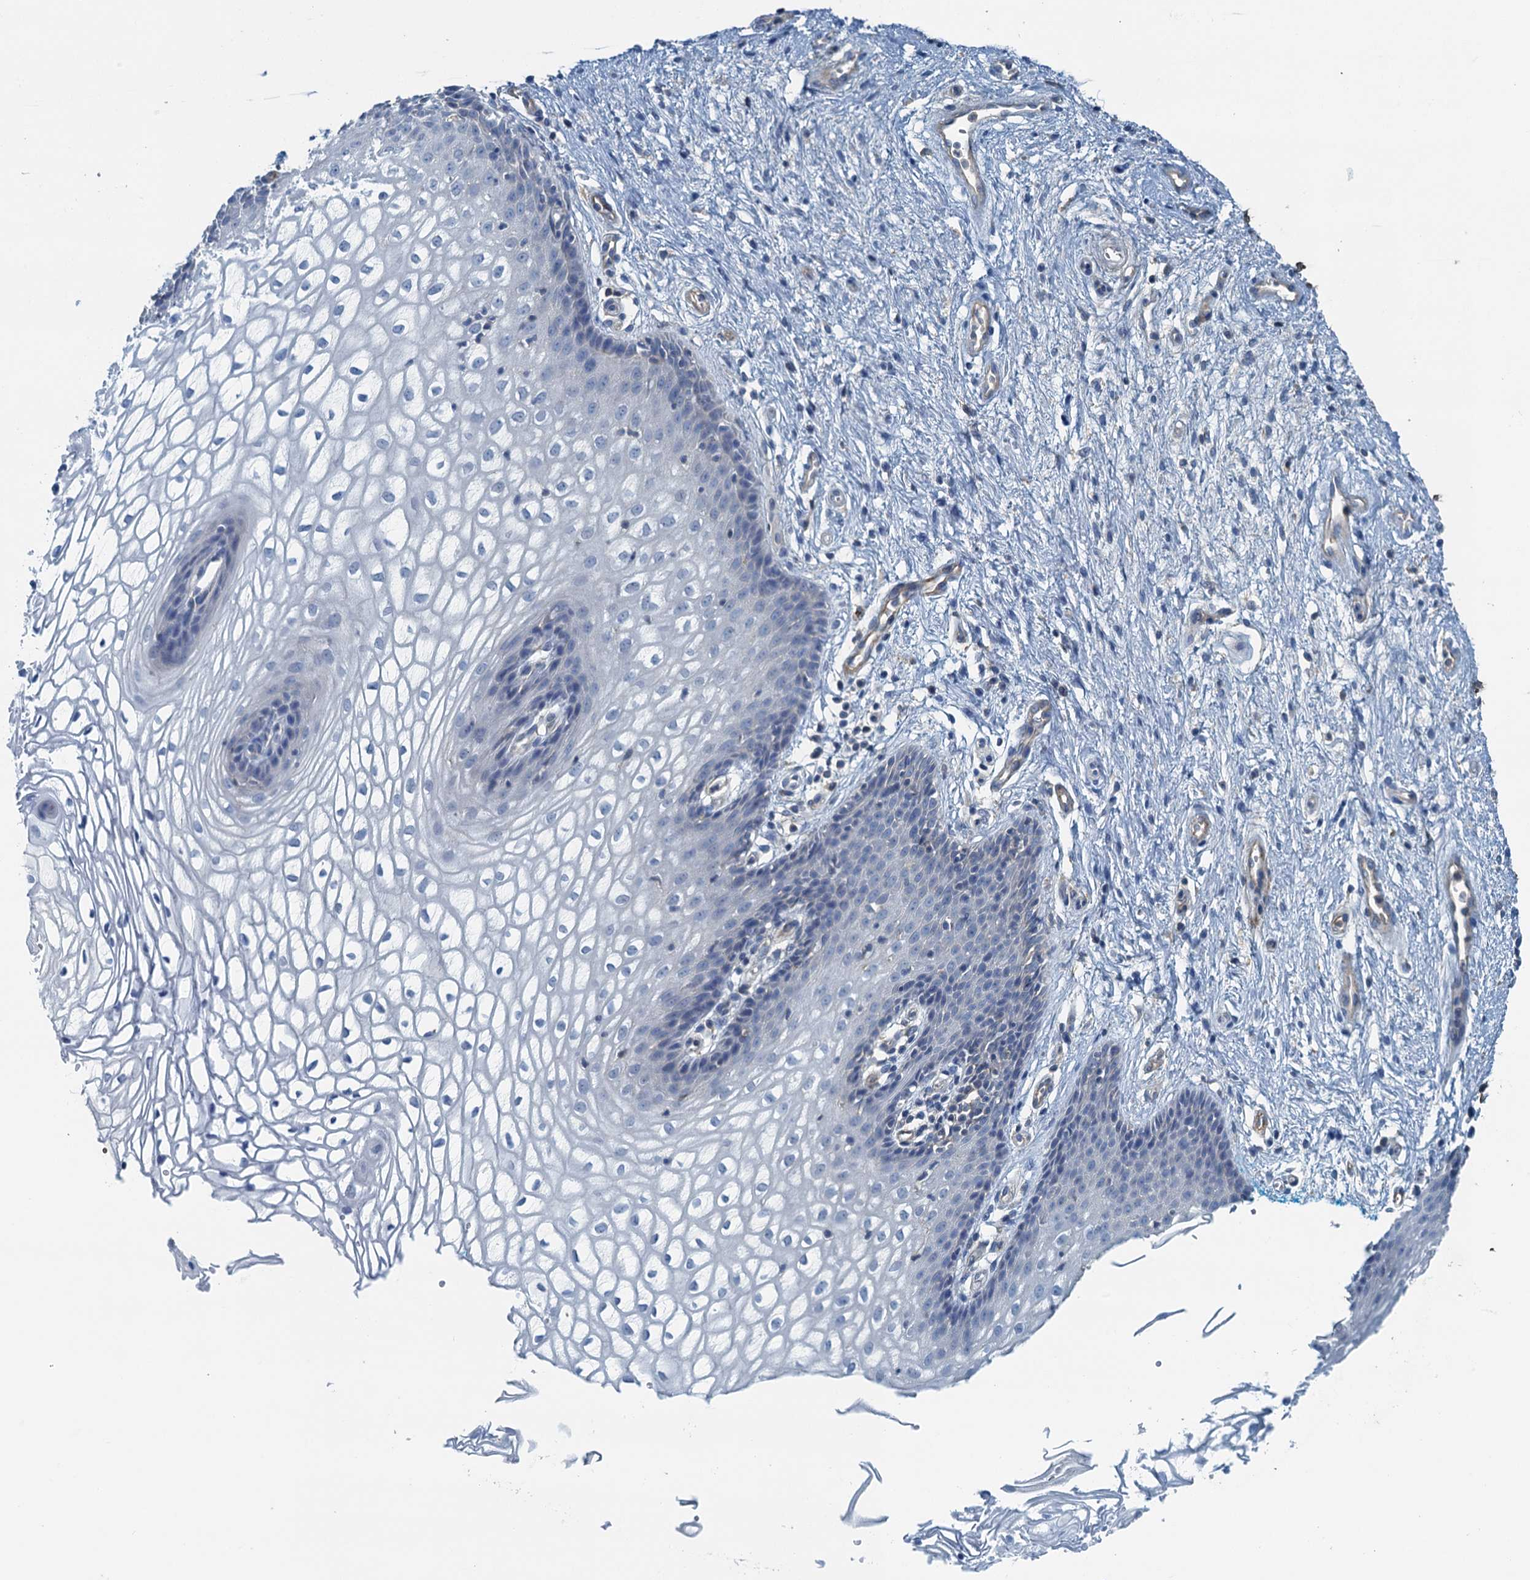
{"staining": {"intensity": "negative", "quantity": "none", "location": "none"}, "tissue": "vagina", "cell_type": "Squamous epithelial cells", "image_type": "normal", "snomed": [{"axis": "morphology", "description": "Normal tissue, NOS"}, {"axis": "topography", "description": "Vagina"}], "caption": "Immunohistochemistry of benign human vagina shows no staining in squamous epithelial cells.", "gene": "THAP10", "patient": {"sex": "female", "age": 34}}